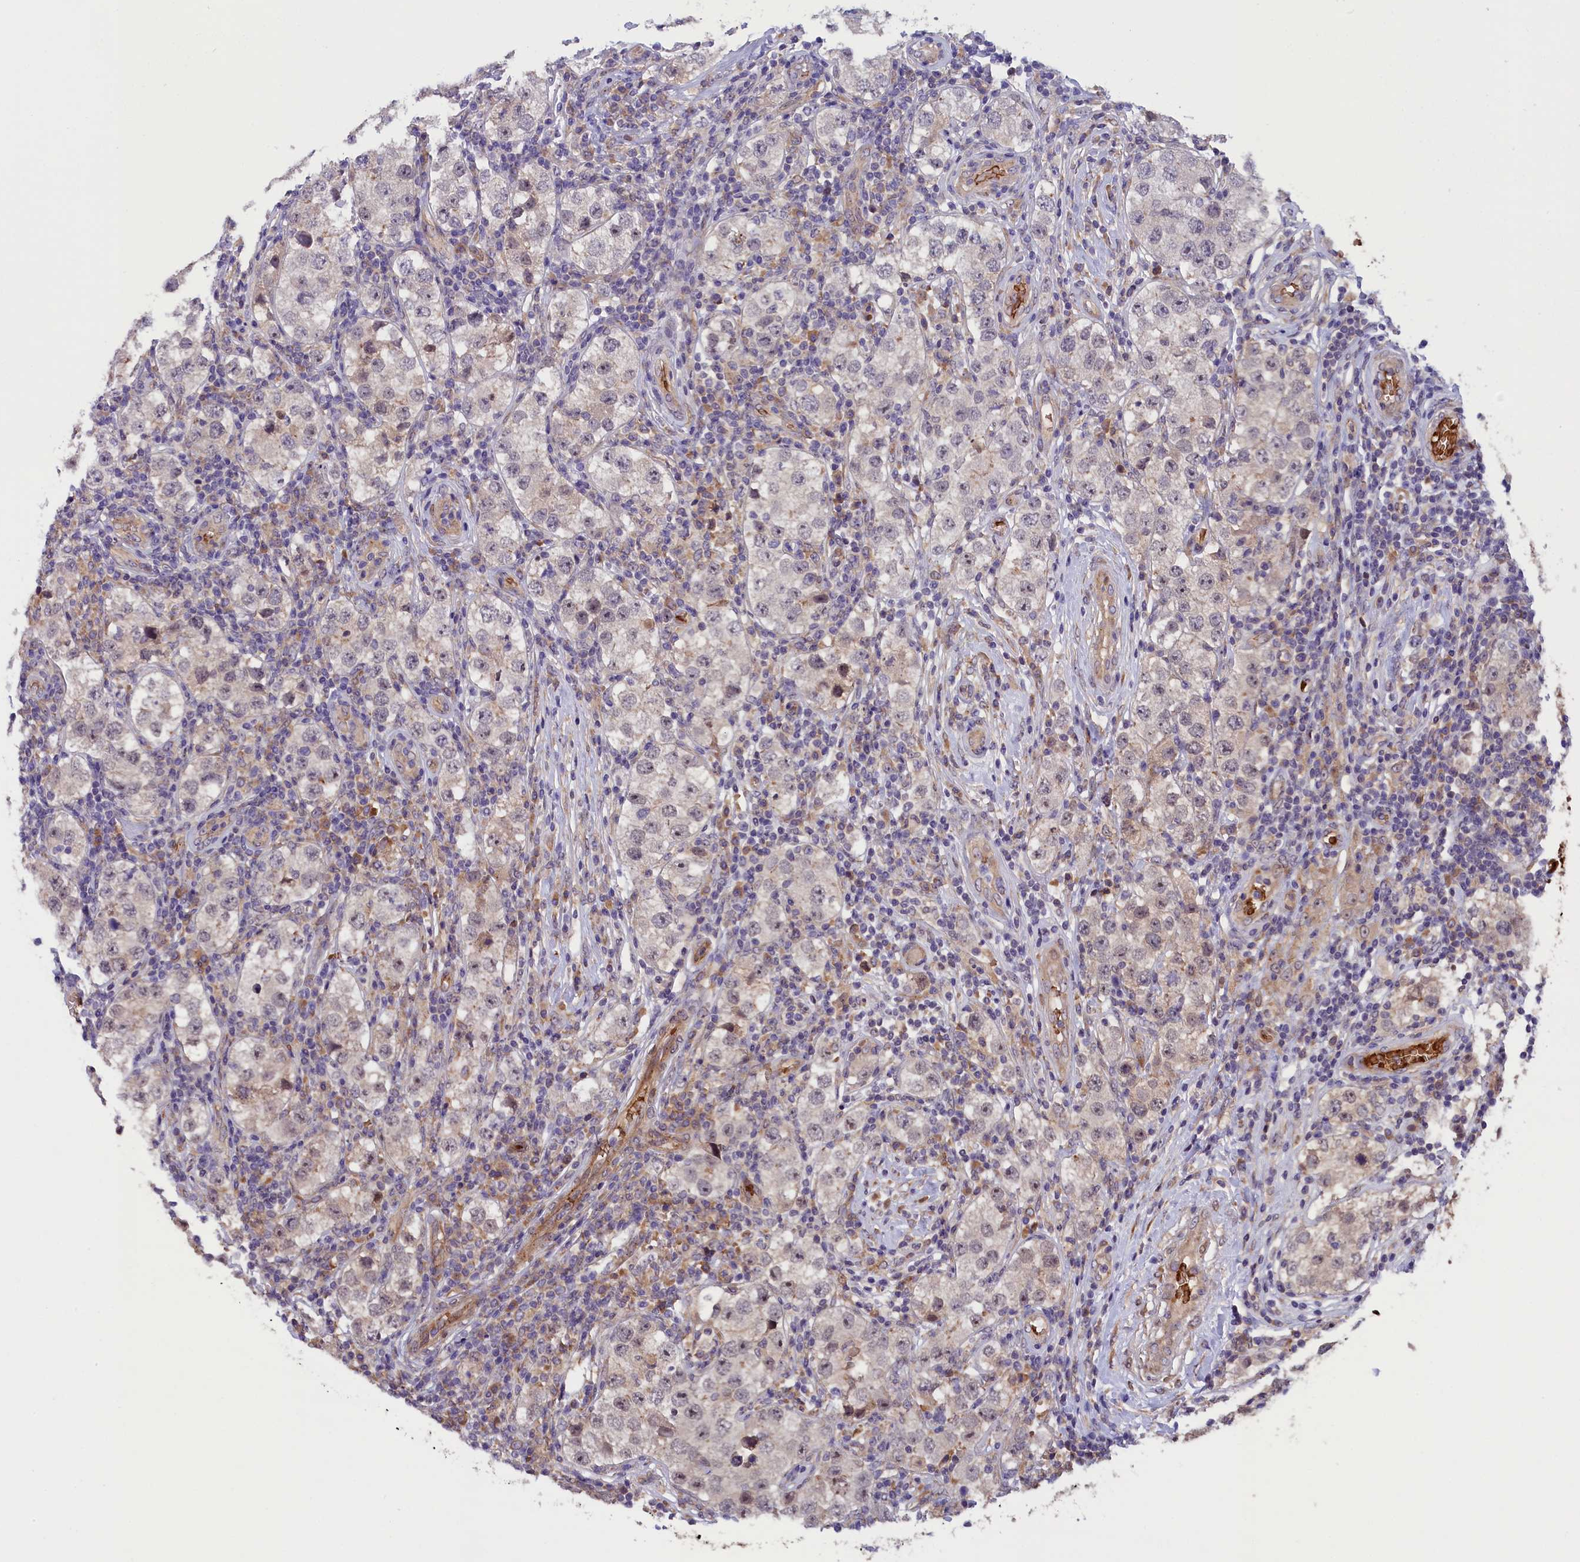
{"staining": {"intensity": "negative", "quantity": "none", "location": "none"}, "tissue": "testis cancer", "cell_type": "Tumor cells", "image_type": "cancer", "snomed": [{"axis": "morphology", "description": "Seminoma, NOS"}, {"axis": "topography", "description": "Testis"}], "caption": "Immunohistochemistry (IHC) histopathology image of neoplastic tissue: human testis seminoma stained with DAB (3,3'-diaminobenzidine) demonstrates no significant protein staining in tumor cells. (DAB immunohistochemistry, high magnification).", "gene": "CCDC9B", "patient": {"sex": "male", "age": 34}}